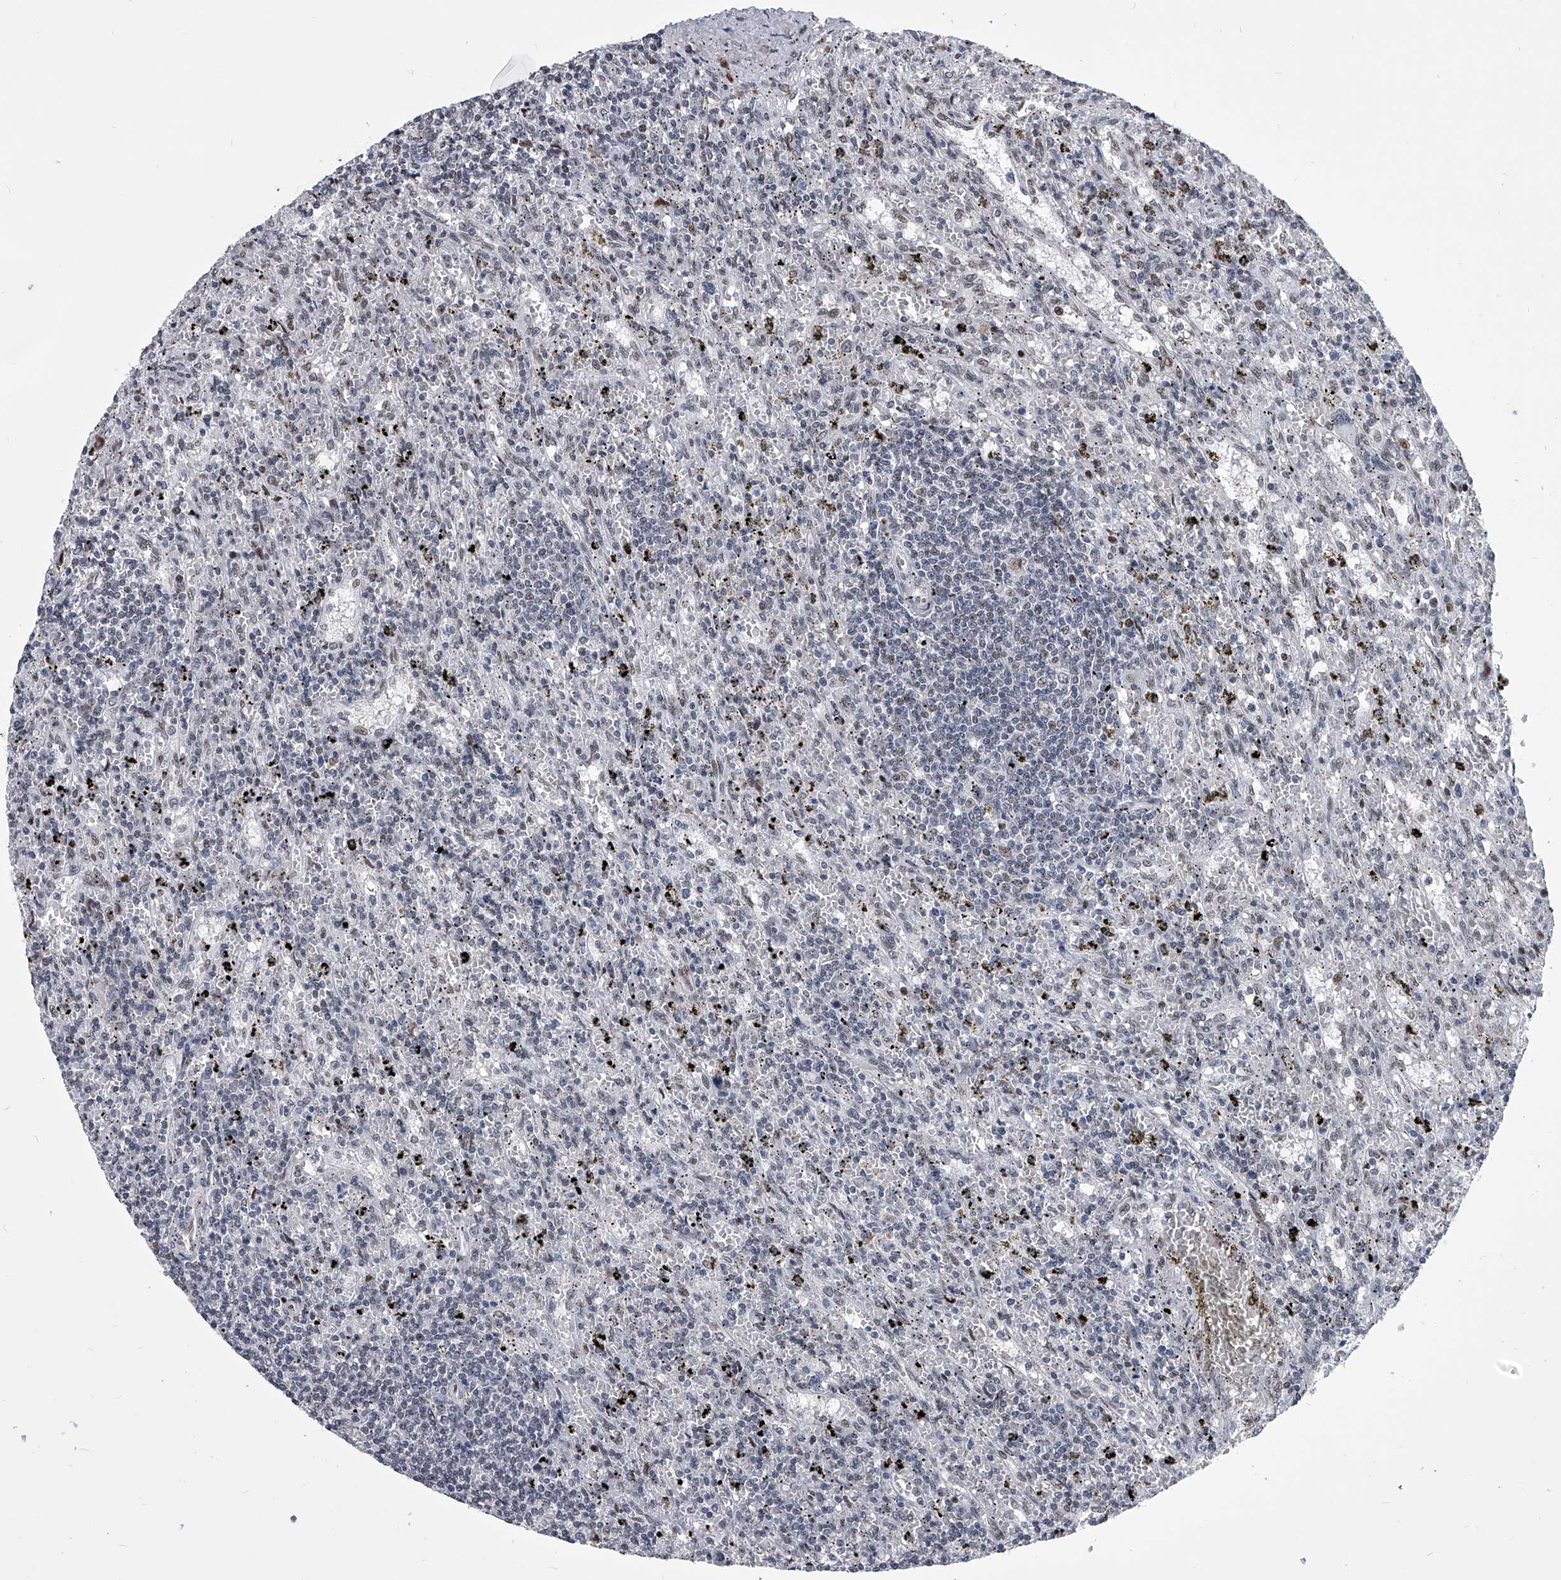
{"staining": {"intensity": "negative", "quantity": "none", "location": "none"}, "tissue": "lymphoma", "cell_type": "Tumor cells", "image_type": "cancer", "snomed": [{"axis": "morphology", "description": "Malignant lymphoma, non-Hodgkin's type, Low grade"}, {"axis": "topography", "description": "Spleen"}], "caption": "An immunohistochemistry (IHC) image of lymphoma is shown. There is no staining in tumor cells of lymphoma. (DAB immunohistochemistry with hematoxylin counter stain).", "gene": "CMTR1", "patient": {"sex": "male", "age": 76}}